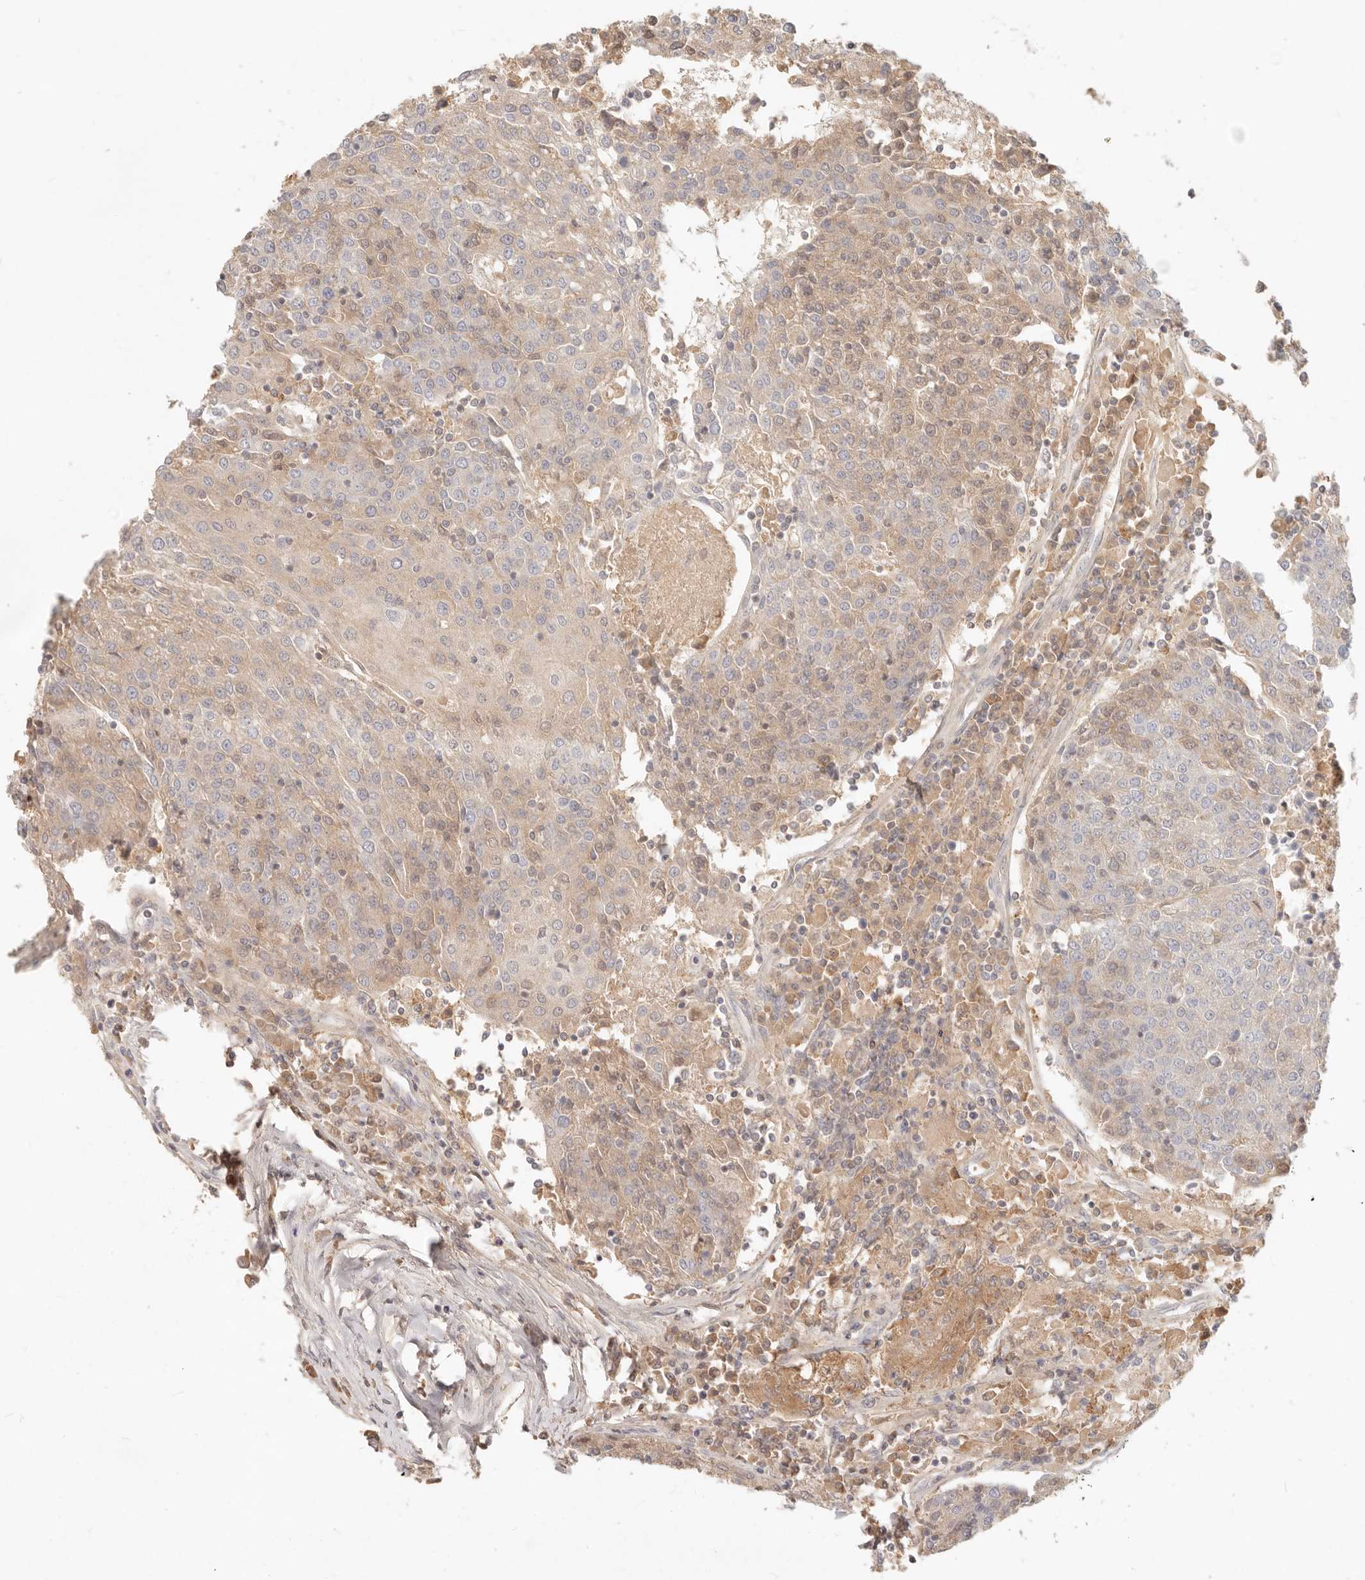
{"staining": {"intensity": "weak", "quantity": "25%-75%", "location": "cytoplasmic/membranous"}, "tissue": "urothelial cancer", "cell_type": "Tumor cells", "image_type": "cancer", "snomed": [{"axis": "morphology", "description": "Urothelial carcinoma, High grade"}, {"axis": "topography", "description": "Urinary bladder"}], "caption": "Tumor cells demonstrate low levels of weak cytoplasmic/membranous expression in about 25%-75% of cells in human urothelial cancer.", "gene": "NECAP2", "patient": {"sex": "female", "age": 85}}